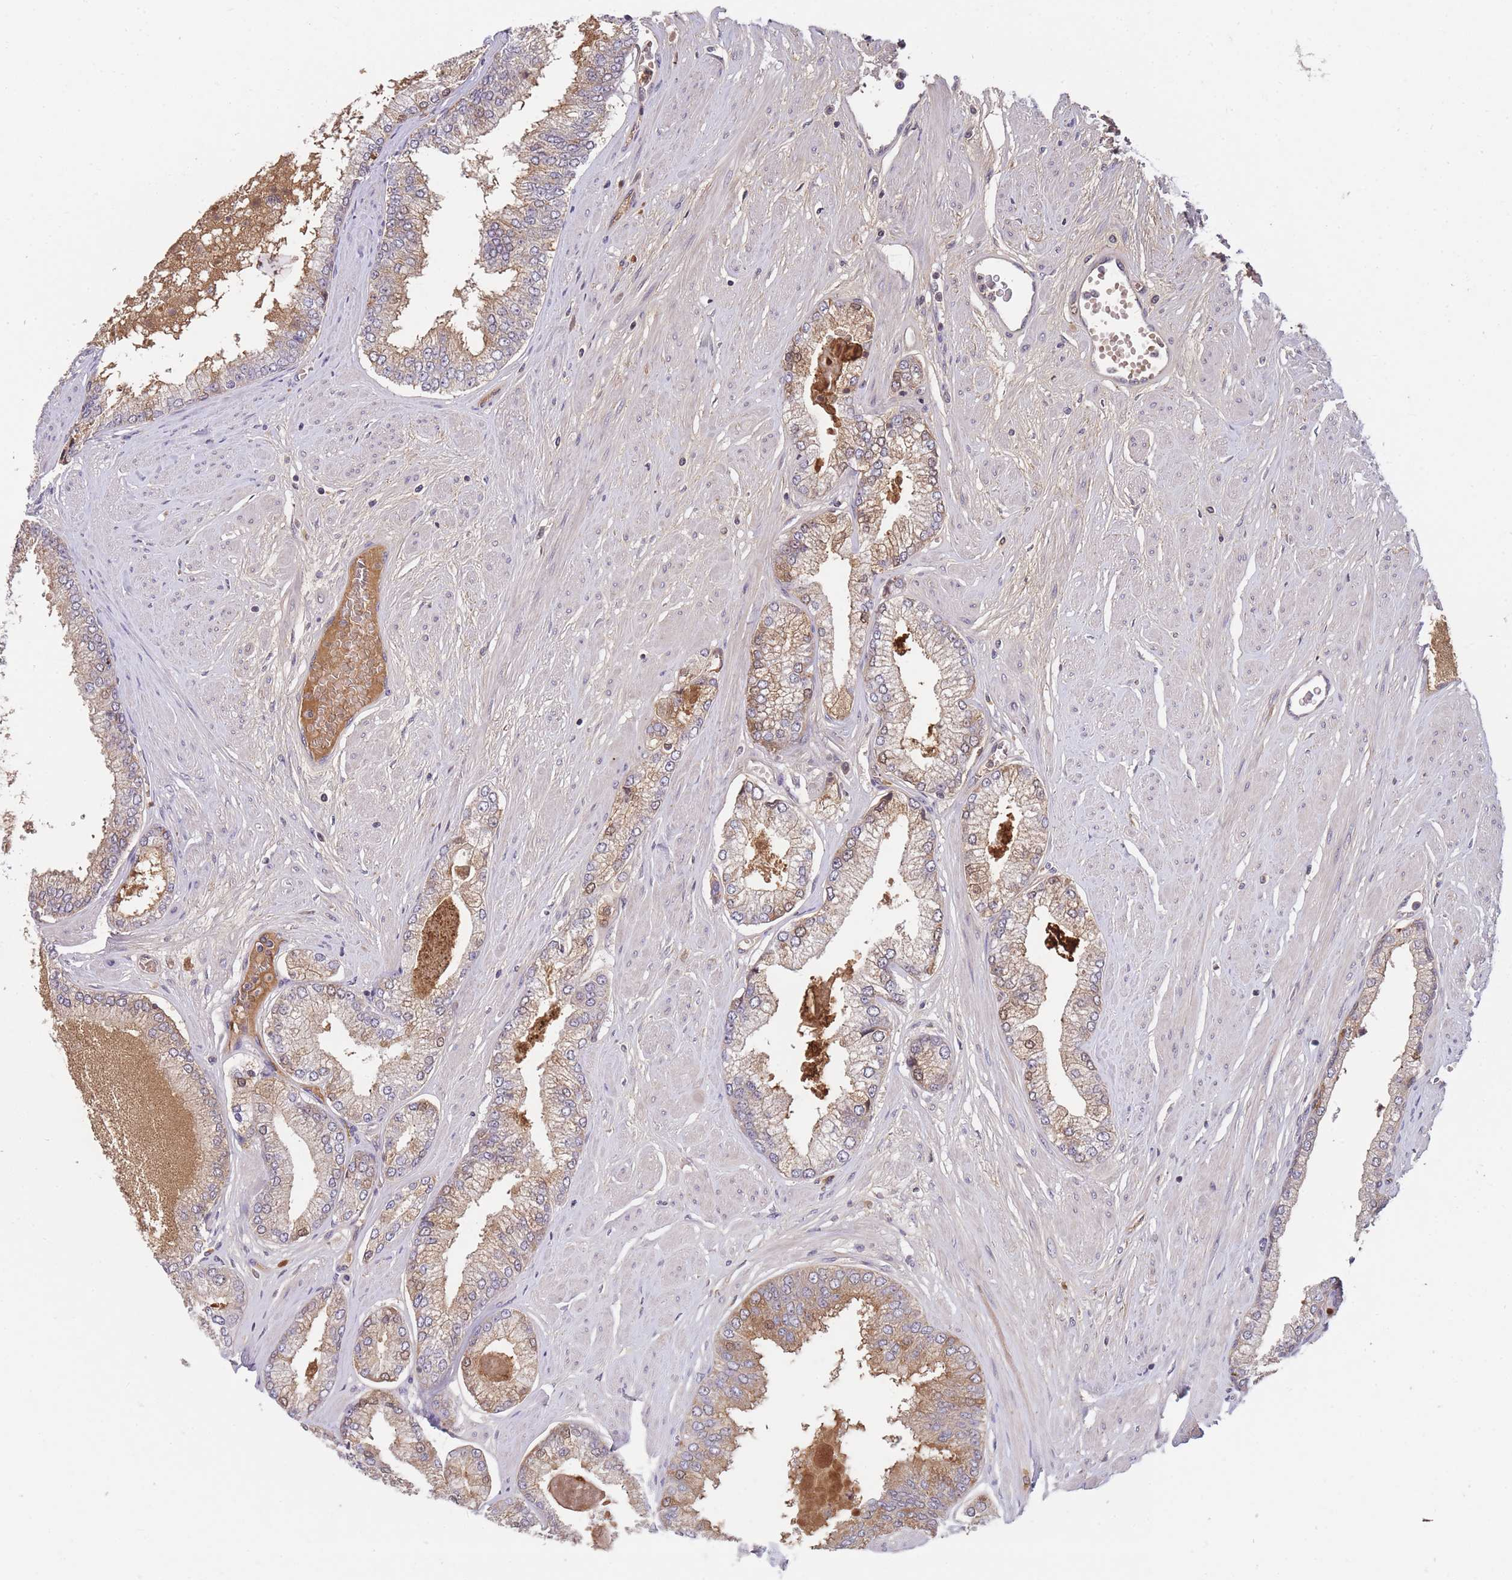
{"staining": {"intensity": "moderate", "quantity": "<25%", "location": "cytoplasmic/membranous"}, "tissue": "prostate cancer", "cell_type": "Tumor cells", "image_type": "cancer", "snomed": [{"axis": "morphology", "description": "Adenocarcinoma, Low grade"}, {"axis": "topography", "description": "Prostate"}], "caption": "There is low levels of moderate cytoplasmic/membranous staining in tumor cells of prostate low-grade adenocarcinoma, as demonstrated by immunohistochemical staining (brown color).", "gene": "RALGDS", "patient": {"sex": "male", "age": 55}}